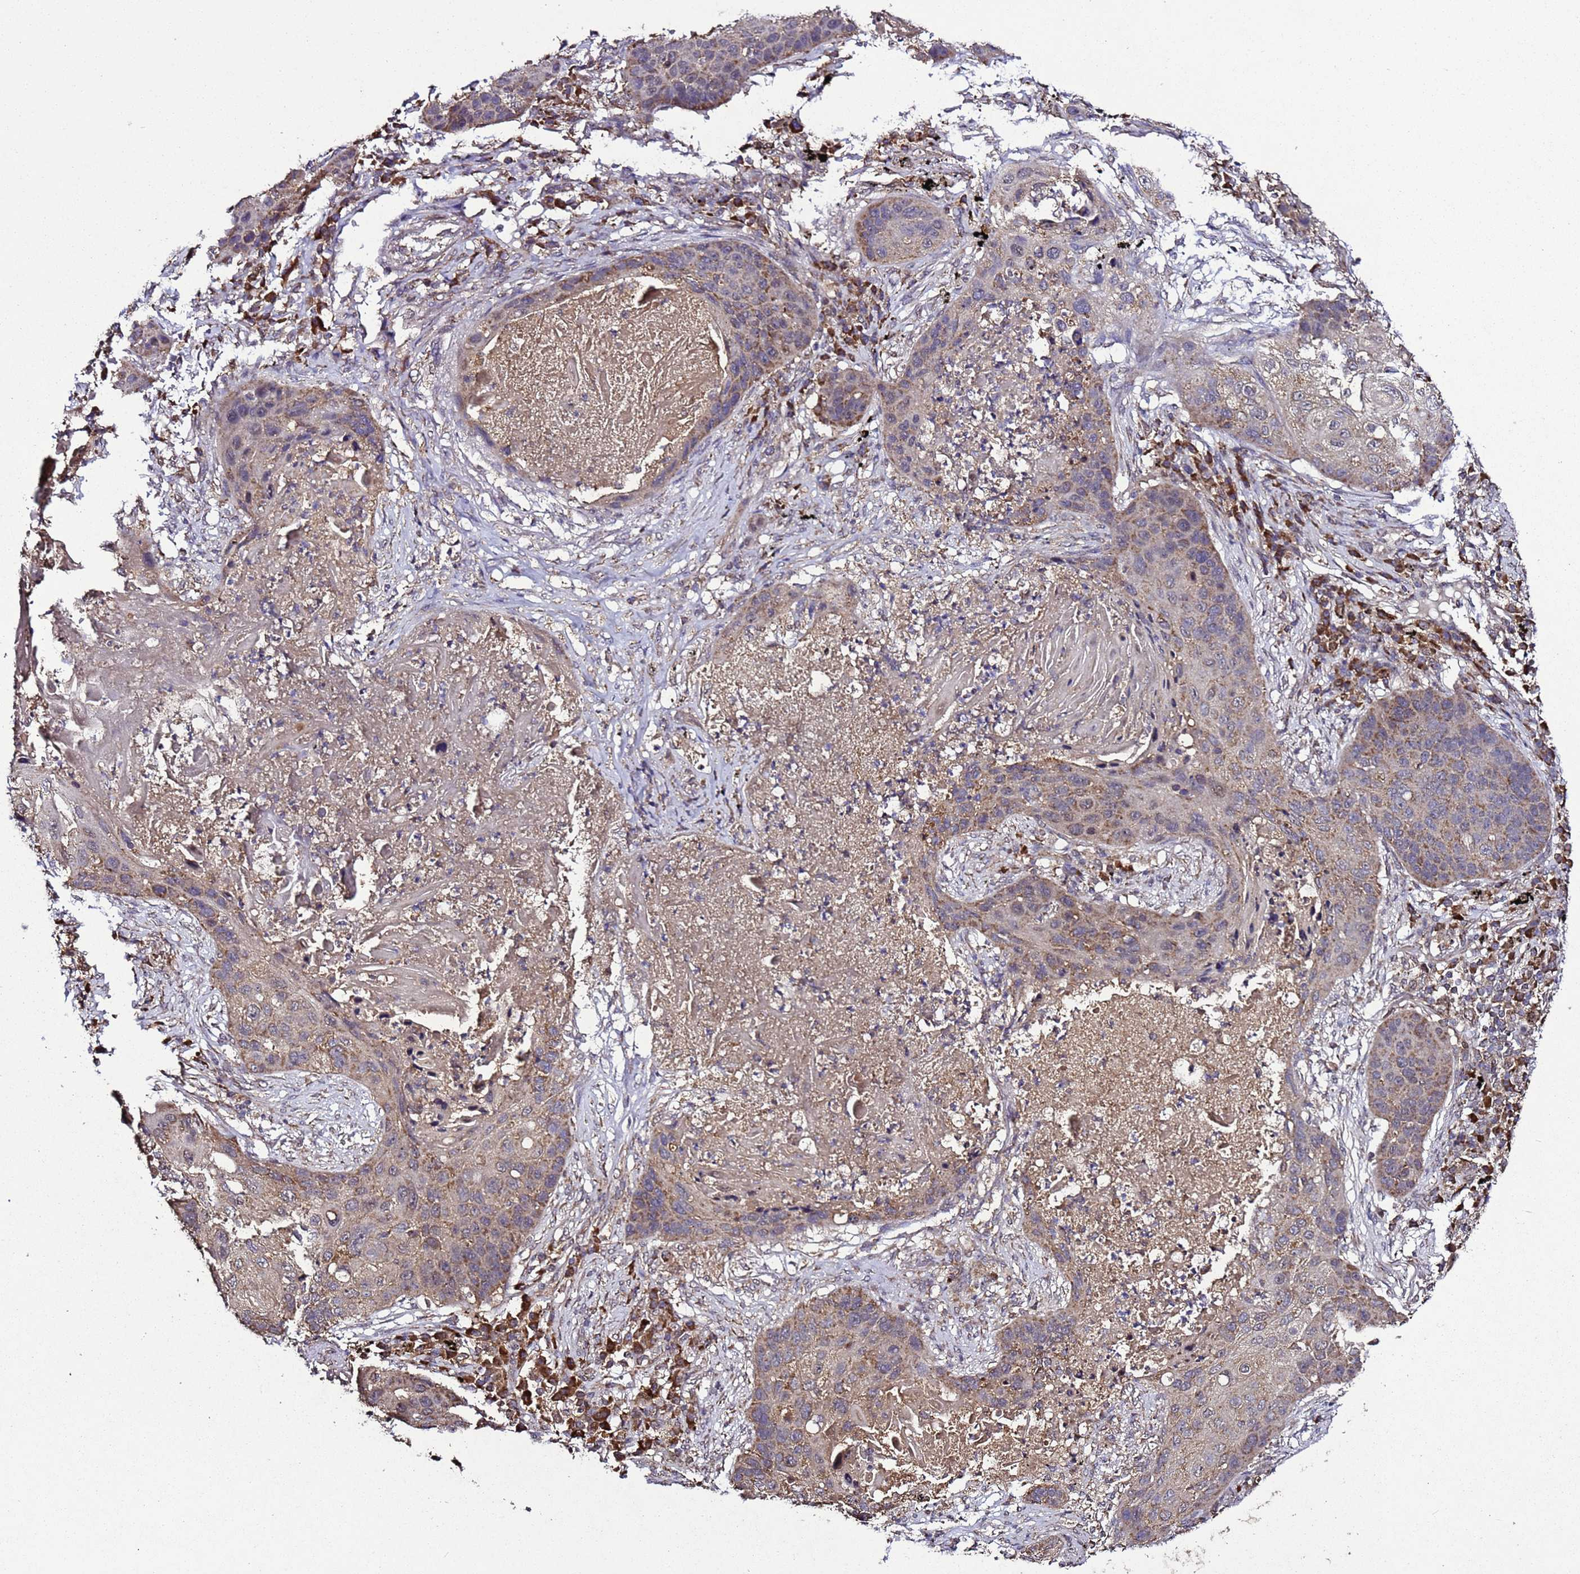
{"staining": {"intensity": "moderate", "quantity": ">75%", "location": "cytoplasmic/membranous"}, "tissue": "lung cancer", "cell_type": "Tumor cells", "image_type": "cancer", "snomed": [{"axis": "morphology", "description": "Squamous cell carcinoma, NOS"}, {"axis": "topography", "description": "Lung"}], "caption": "This image demonstrates lung cancer (squamous cell carcinoma) stained with immunohistochemistry (IHC) to label a protein in brown. The cytoplasmic/membranous of tumor cells show moderate positivity for the protein. Nuclei are counter-stained blue.", "gene": "HSPBAP1", "patient": {"sex": "female", "age": 63}}